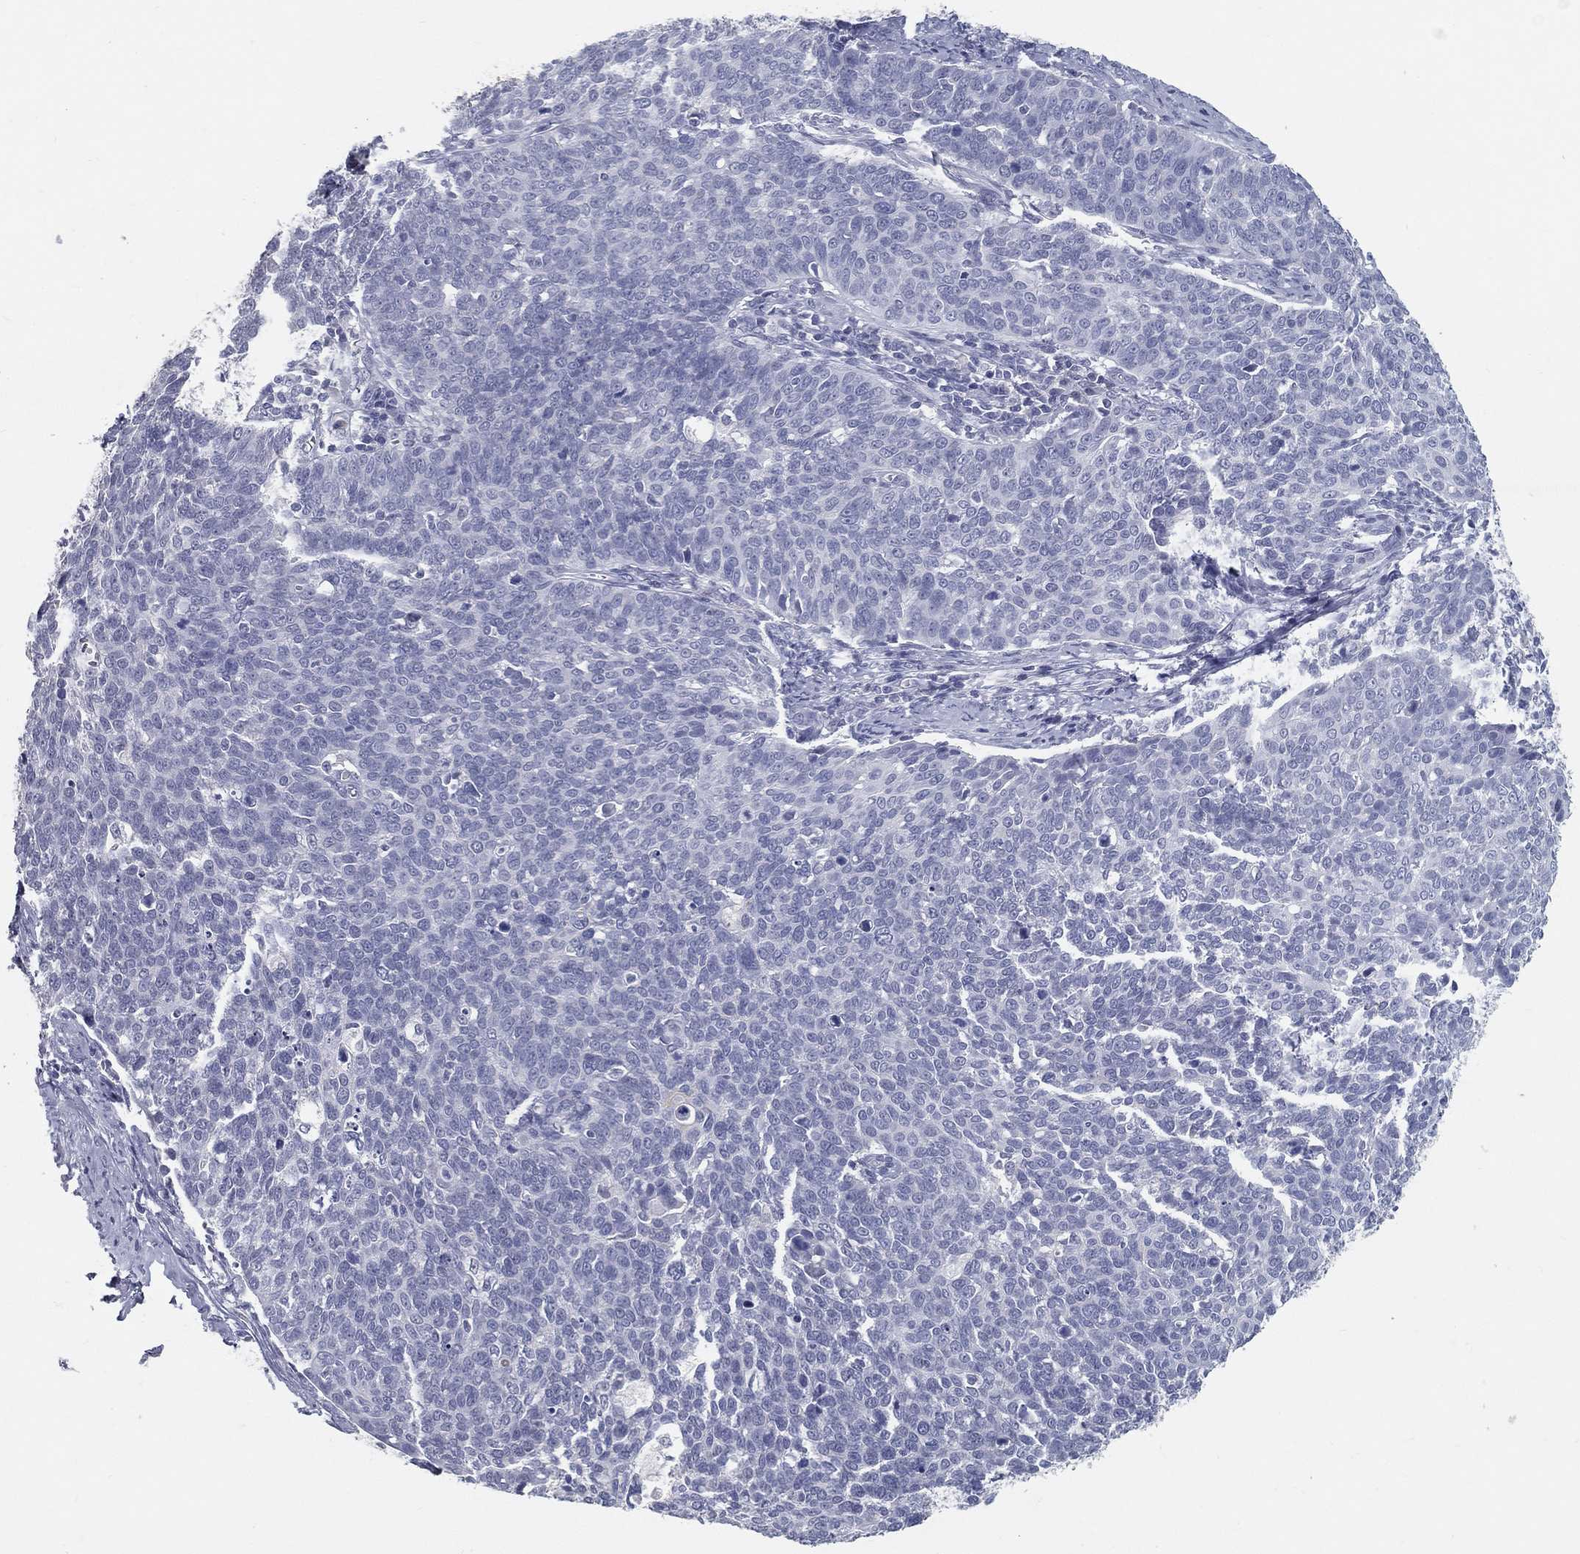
{"staining": {"intensity": "moderate", "quantity": "<25%", "location": "cytoplasmic/membranous"}, "tissue": "cervical cancer", "cell_type": "Tumor cells", "image_type": "cancer", "snomed": [{"axis": "morphology", "description": "Normal tissue, NOS"}, {"axis": "morphology", "description": "Squamous cell carcinoma, NOS"}, {"axis": "topography", "description": "Cervix"}], "caption": "Protein positivity by immunohistochemistry (IHC) exhibits moderate cytoplasmic/membranous expression in about <25% of tumor cells in cervical cancer (squamous cell carcinoma). The protein of interest is stained brown, and the nuclei are stained in blue (DAB IHC with brightfield microscopy, high magnification).", "gene": "ACE2", "patient": {"sex": "female", "age": 39}}